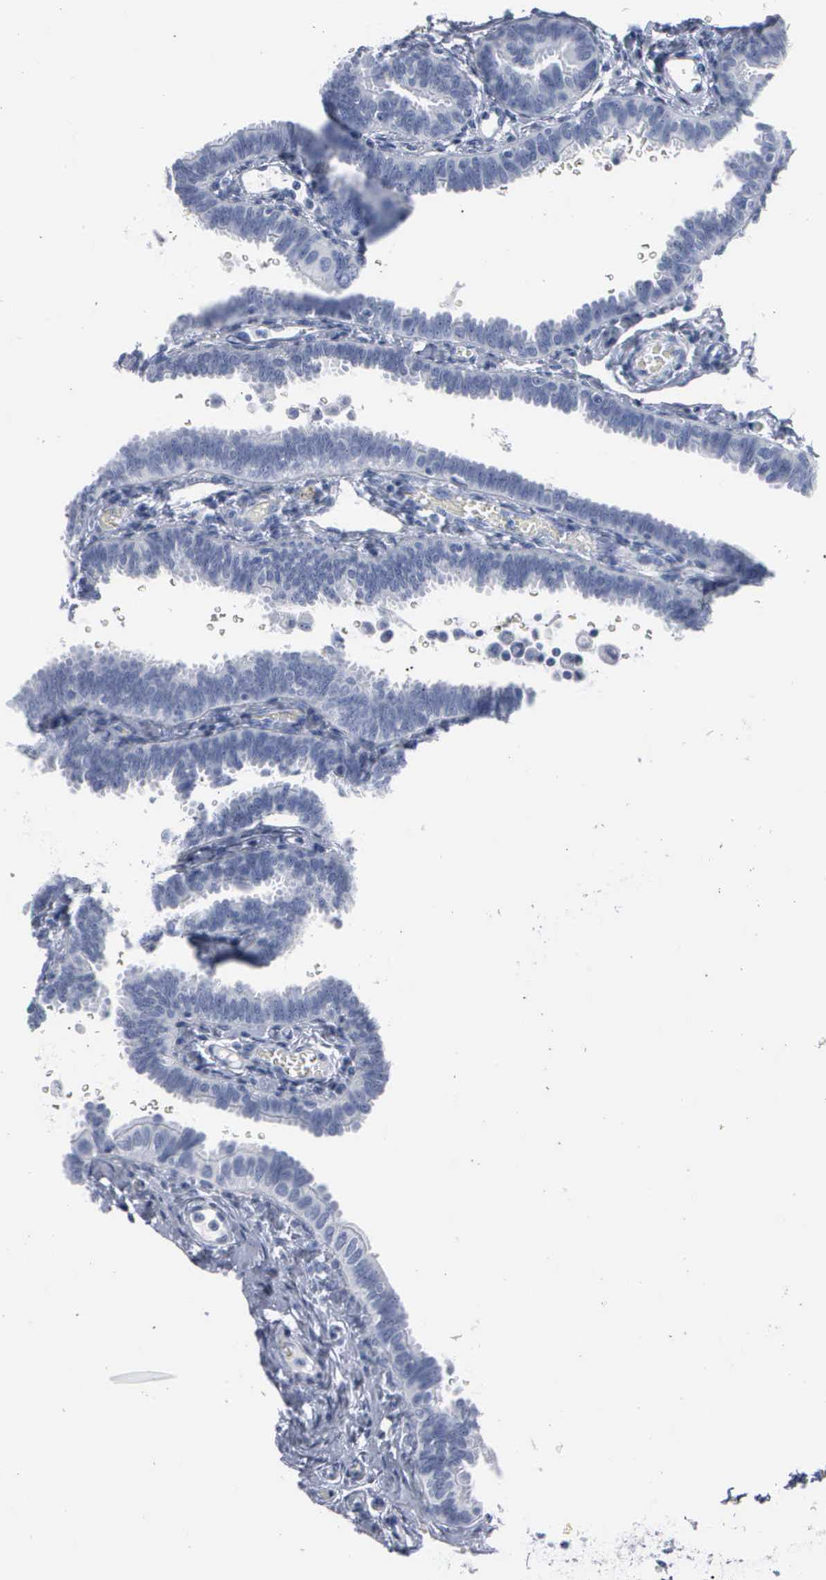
{"staining": {"intensity": "negative", "quantity": "none", "location": "none"}, "tissue": "fallopian tube", "cell_type": "Glandular cells", "image_type": "normal", "snomed": [{"axis": "morphology", "description": "Normal tissue, NOS"}, {"axis": "topography", "description": "Fallopian tube"}], "caption": "A high-resolution photomicrograph shows immunohistochemistry staining of benign fallopian tube, which demonstrates no significant positivity in glandular cells.", "gene": "DMD", "patient": {"sex": "female", "age": 51}}